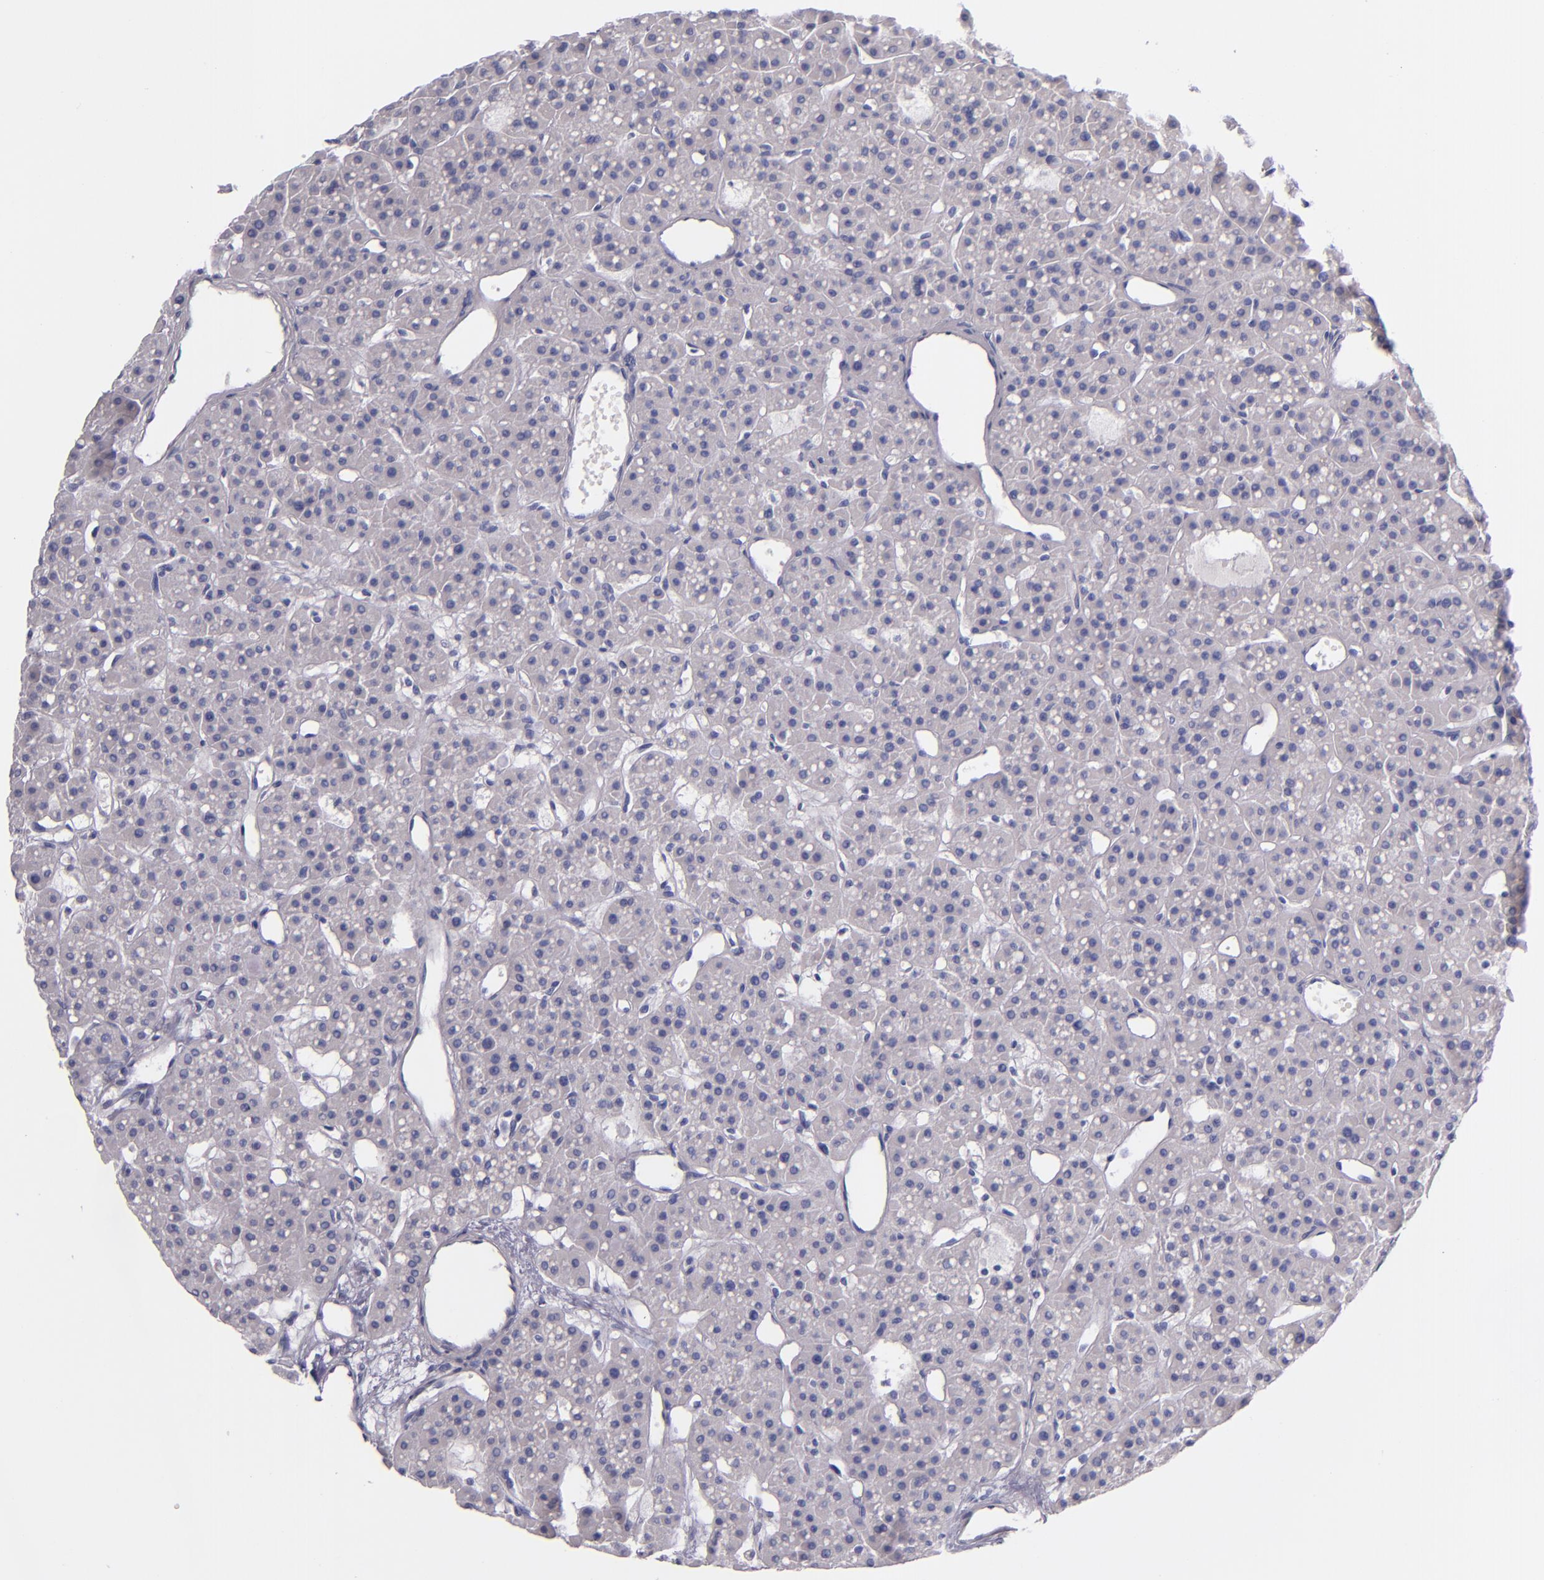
{"staining": {"intensity": "weak", "quantity": ">75%", "location": "cytoplasmic/membranous"}, "tissue": "parathyroid gland", "cell_type": "Glandular cells", "image_type": "normal", "snomed": [{"axis": "morphology", "description": "Normal tissue, NOS"}, {"axis": "topography", "description": "Parathyroid gland"}], "caption": "An immunohistochemistry photomicrograph of unremarkable tissue is shown. Protein staining in brown highlights weak cytoplasmic/membranous positivity in parathyroid gland within glandular cells.", "gene": "LAG3", "patient": {"sex": "female", "age": 76}}